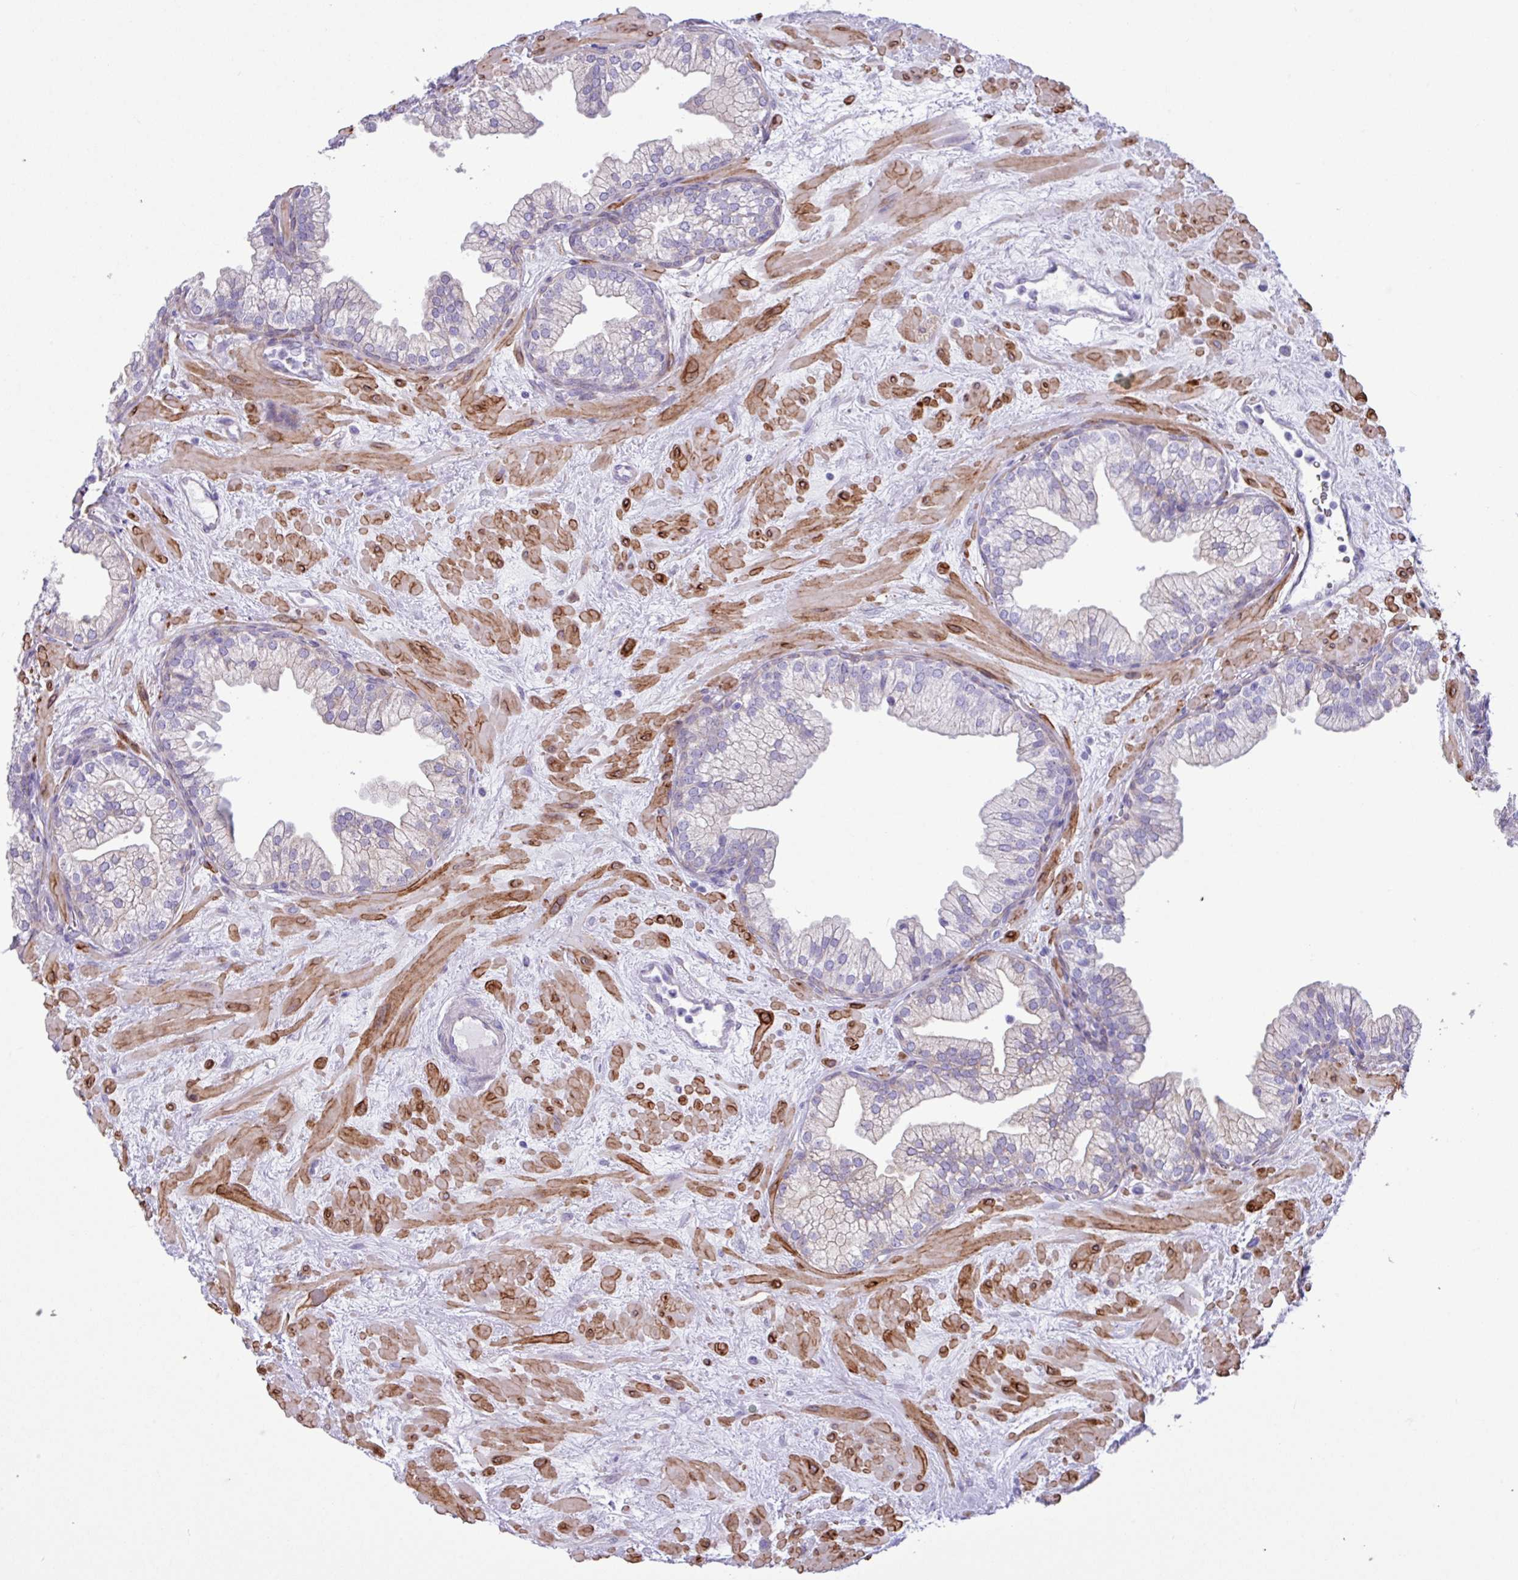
{"staining": {"intensity": "negative", "quantity": "none", "location": "none"}, "tissue": "prostate", "cell_type": "Glandular cells", "image_type": "normal", "snomed": [{"axis": "morphology", "description": "Normal tissue, NOS"}, {"axis": "topography", "description": "Prostate"}, {"axis": "topography", "description": "Peripheral nerve tissue"}], "caption": "High power microscopy histopathology image of an immunohistochemistry histopathology image of normal prostate, revealing no significant expression in glandular cells.", "gene": "SLC38A1", "patient": {"sex": "male", "age": 61}}